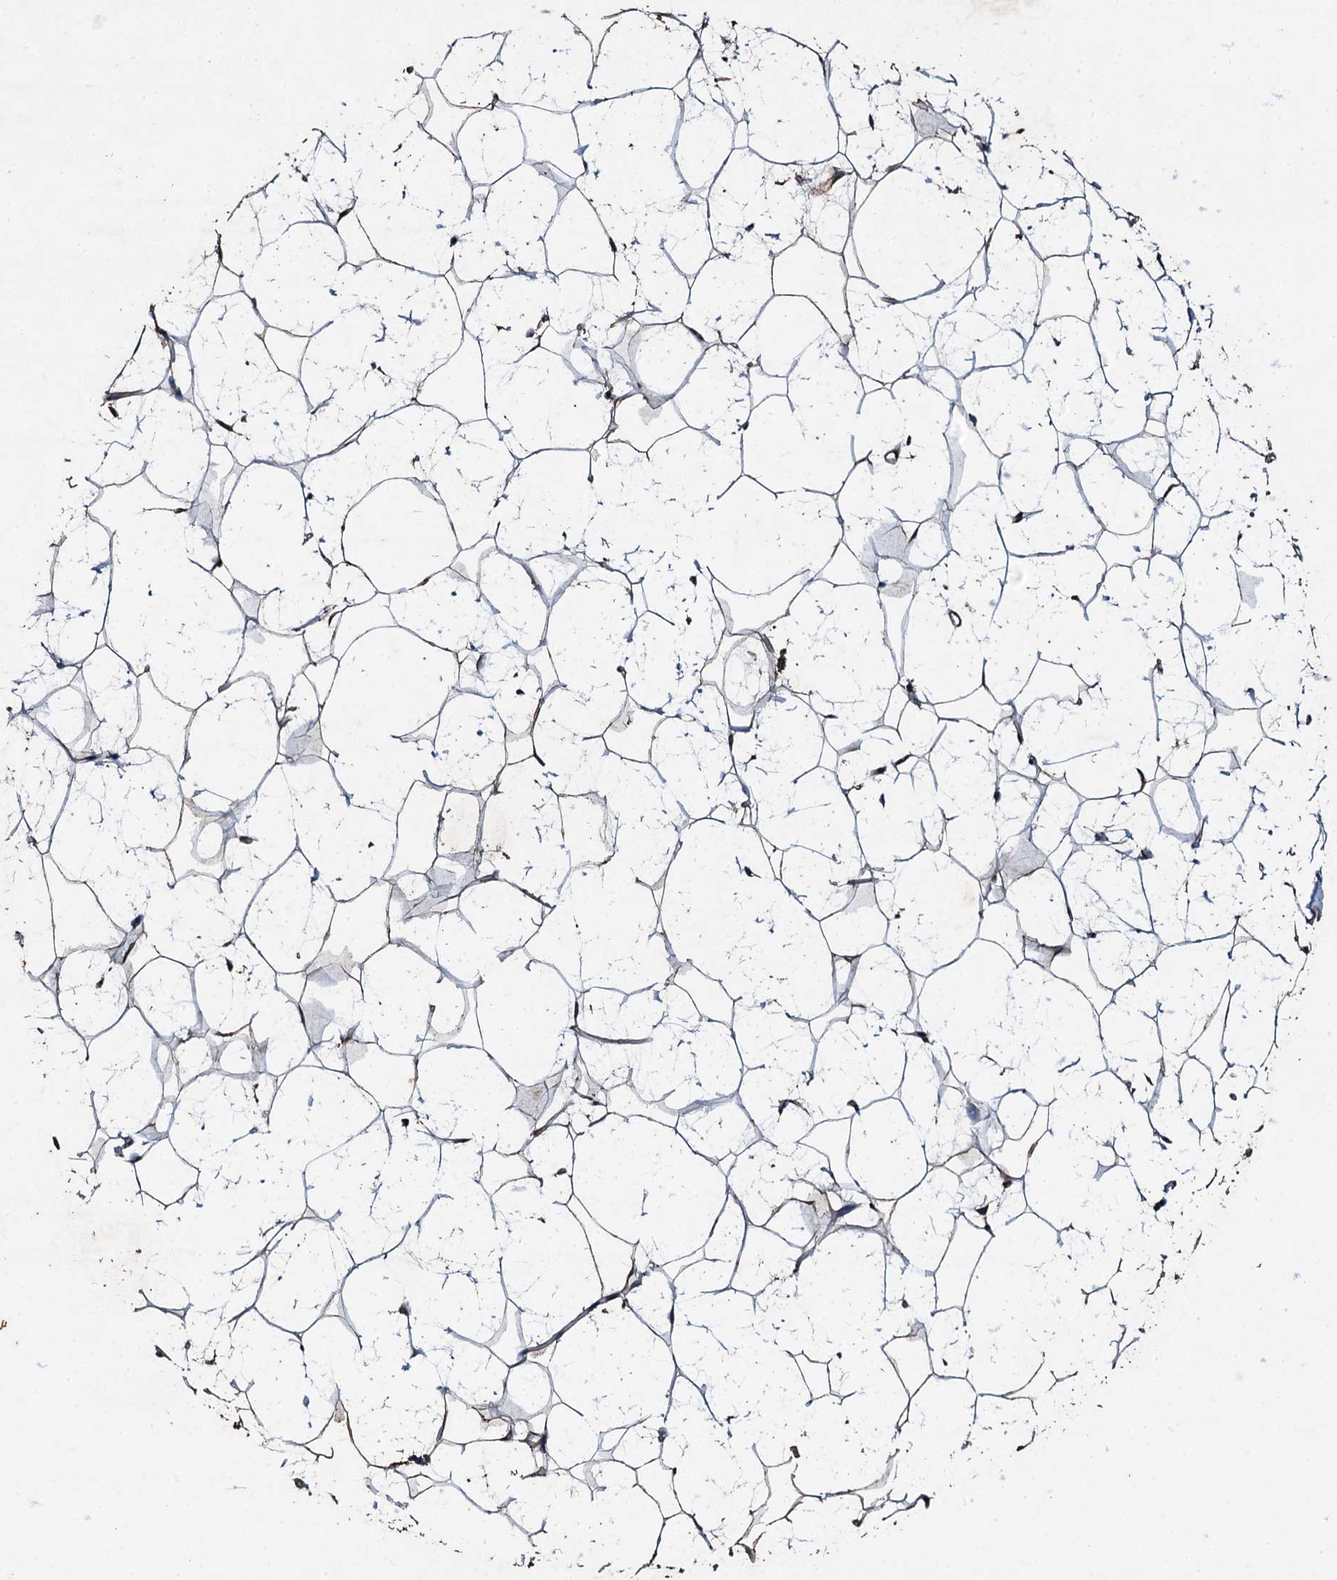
{"staining": {"intensity": "strong", "quantity": "25%-75%", "location": "cytoplasmic/membranous"}, "tissue": "adipose tissue", "cell_type": "Adipocytes", "image_type": "normal", "snomed": [{"axis": "morphology", "description": "Normal tissue, NOS"}, {"axis": "topography", "description": "Breast"}], "caption": "Brown immunohistochemical staining in unremarkable adipose tissue displays strong cytoplasmic/membranous staining in approximately 25%-75% of adipocytes.", "gene": "ADAMTS10", "patient": {"sex": "female", "age": 26}}